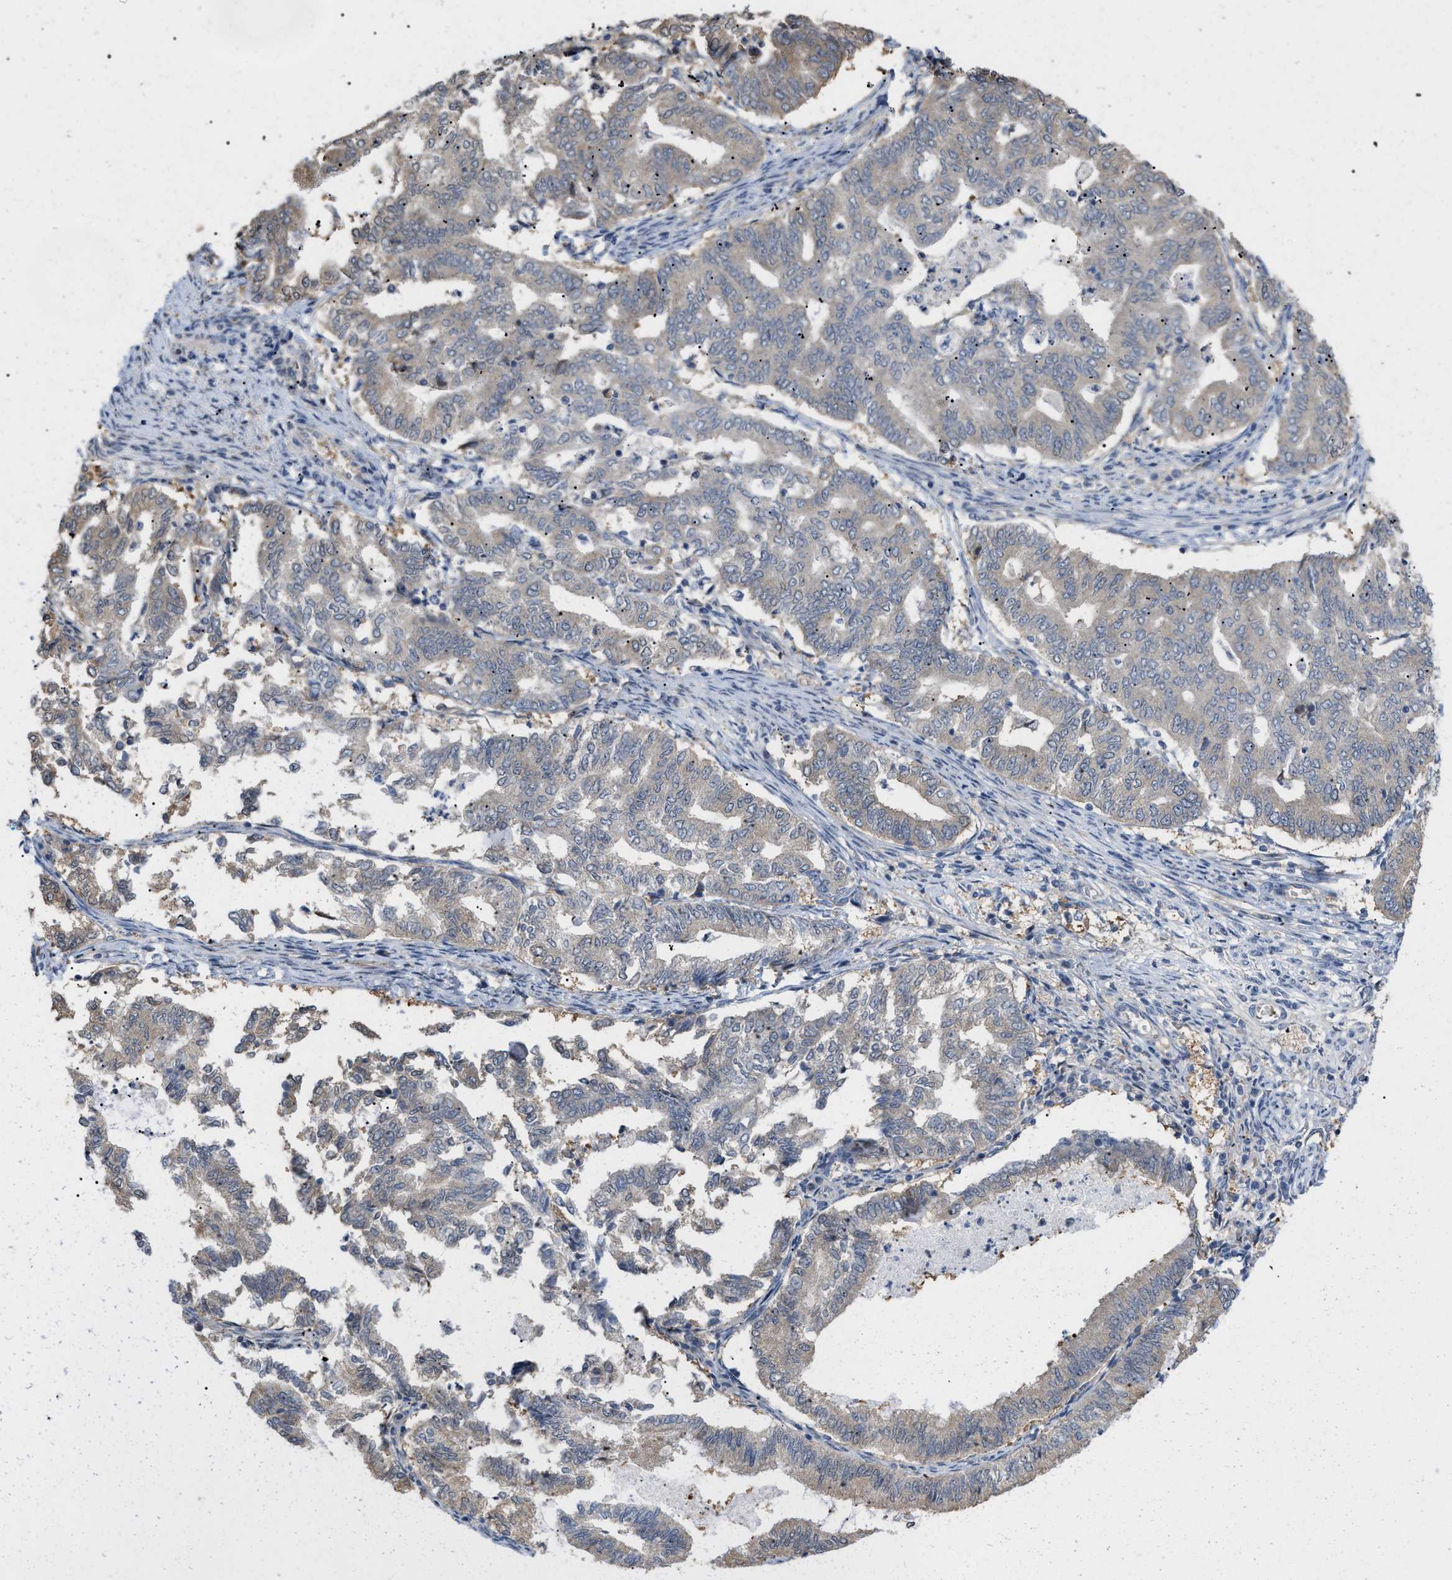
{"staining": {"intensity": "weak", "quantity": ">75%", "location": "cytoplasmic/membranous"}, "tissue": "endometrial cancer", "cell_type": "Tumor cells", "image_type": "cancer", "snomed": [{"axis": "morphology", "description": "Adenocarcinoma, NOS"}, {"axis": "topography", "description": "Endometrium"}], "caption": "Endometrial cancer (adenocarcinoma) stained with DAB immunohistochemistry (IHC) demonstrates low levels of weak cytoplasmic/membranous staining in approximately >75% of tumor cells.", "gene": "CSNK1A1", "patient": {"sex": "female", "age": 79}}